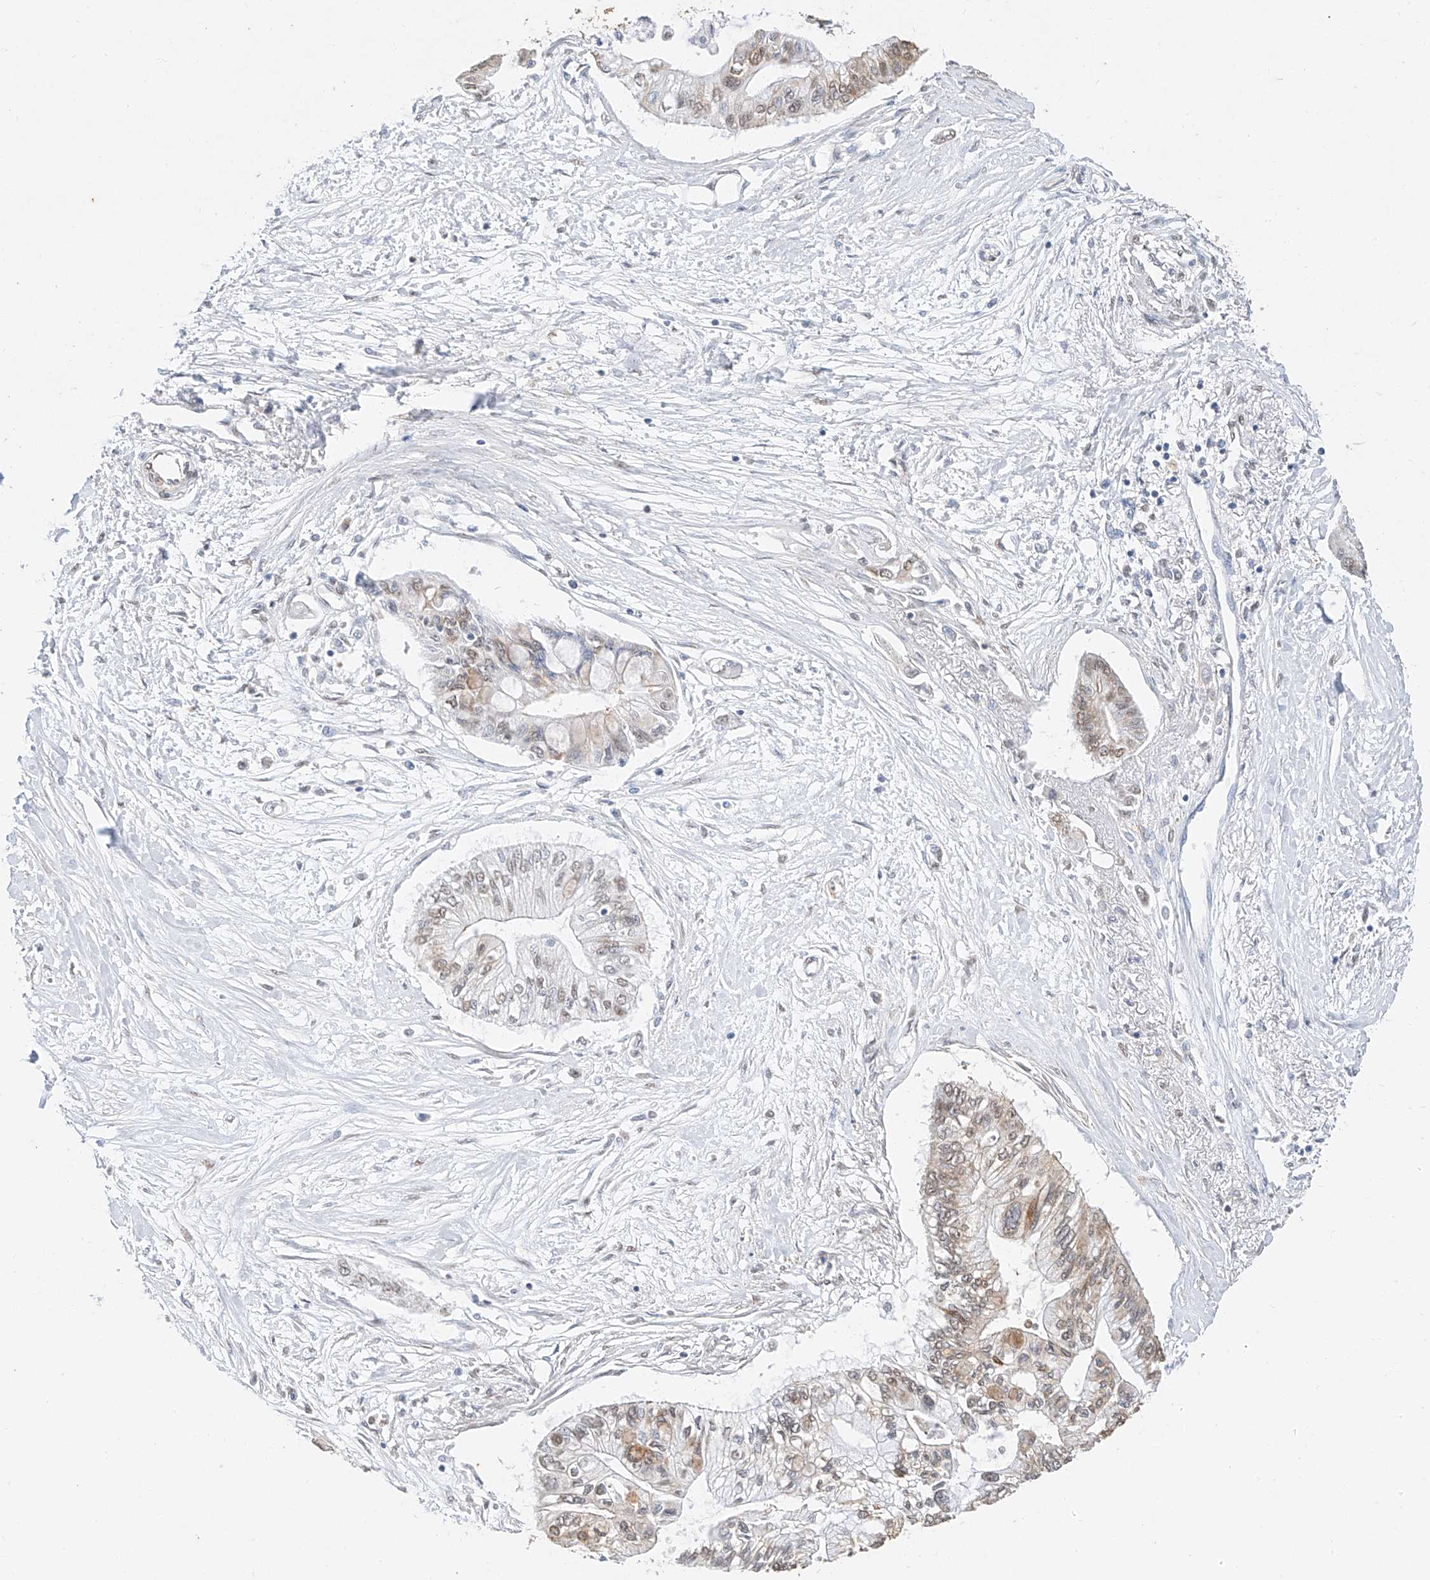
{"staining": {"intensity": "weak", "quantity": "25%-75%", "location": "cytoplasmic/membranous,nuclear"}, "tissue": "pancreatic cancer", "cell_type": "Tumor cells", "image_type": "cancer", "snomed": [{"axis": "morphology", "description": "Adenocarcinoma, NOS"}, {"axis": "topography", "description": "Pancreas"}], "caption": "Adenocarcinoma (pancreatic) stained with a brown dye exhibits weak cytoplasmic/membranous and nuclear positive positivity in about 25%-75% of tumor cells.", "gene": "CERS4", "patient": {"sex": "female", "age": 77}}